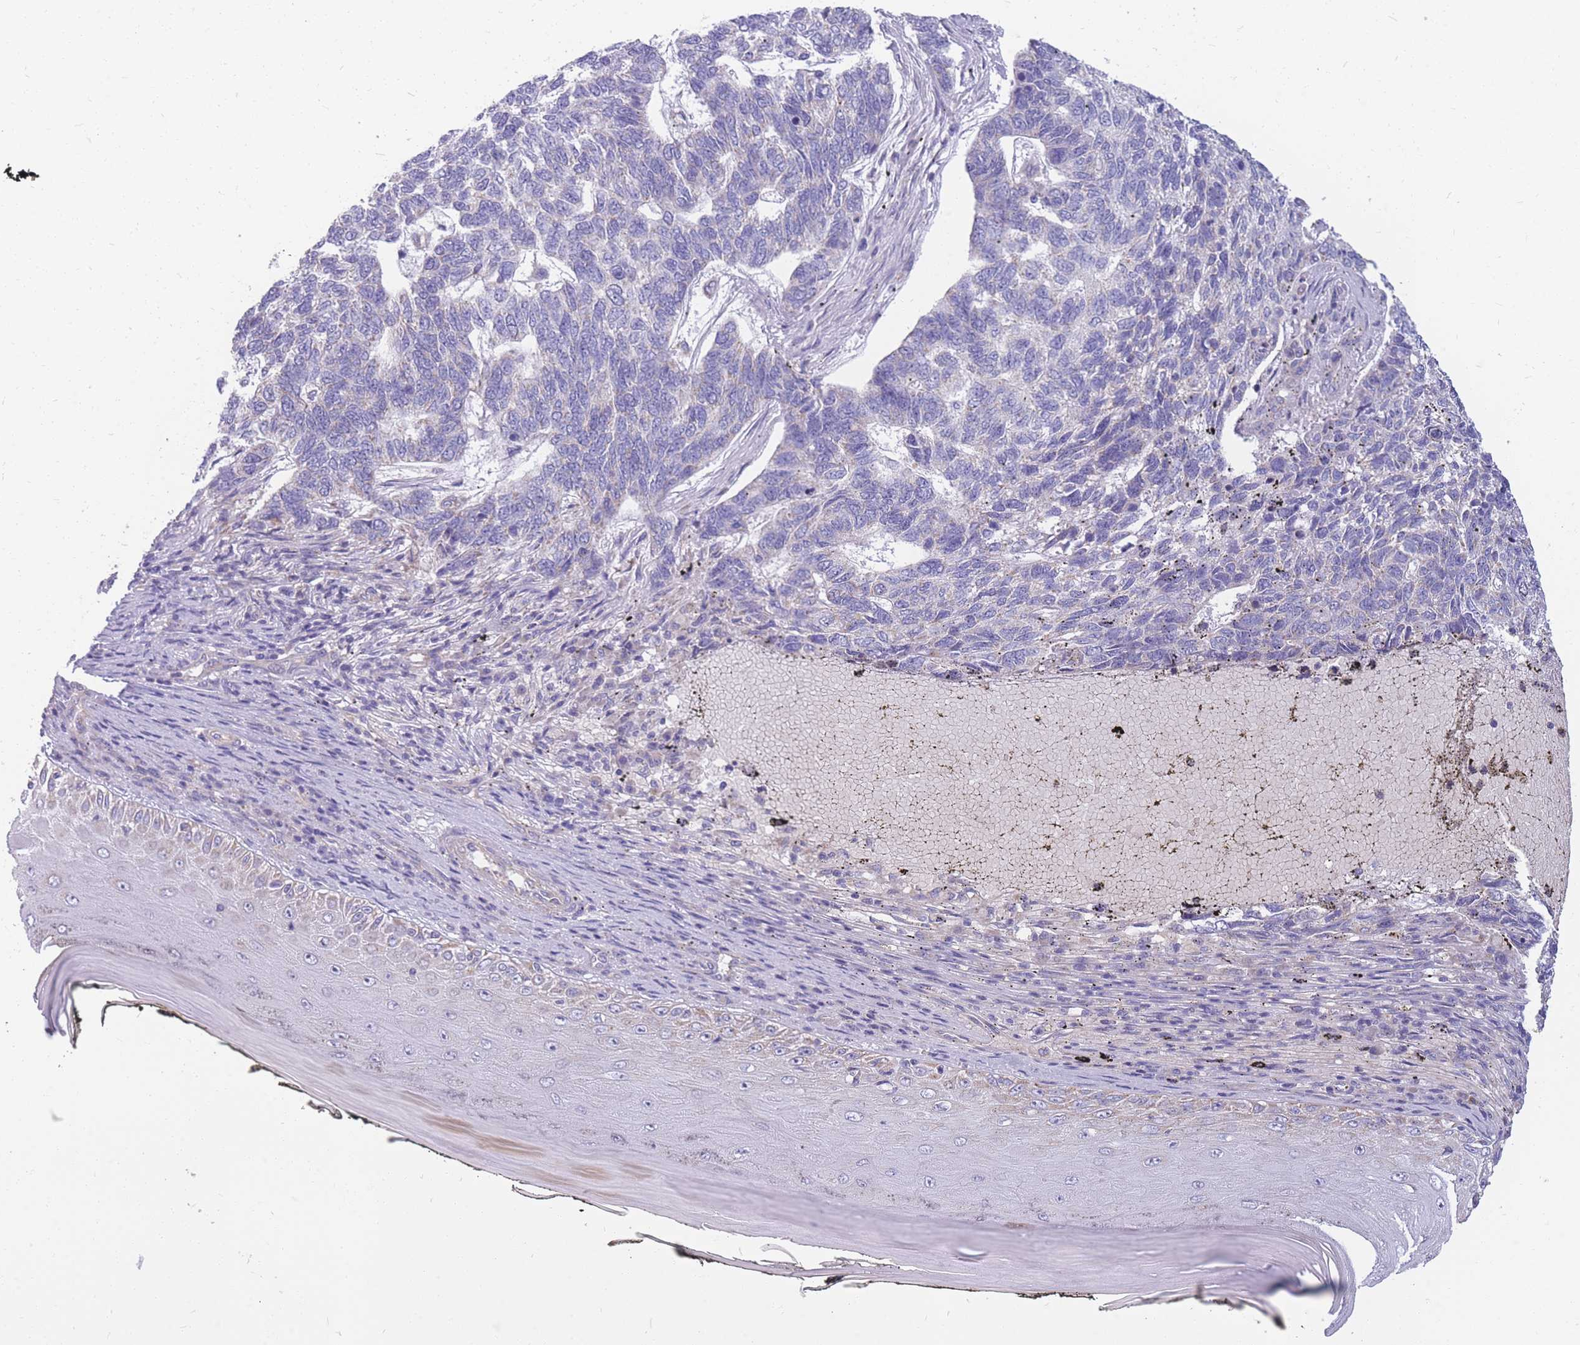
{"staining": {"intensity": "negative", "quantity": "none", "location": "none"}, "tissue": "skin cancer", "cell_type": "Tumor cells", "image_type": "cancer", "snomed": [{"axis": "morphology", "description": "Basal cell carcinoma"}, {"axis": "topography", "description": "Skin"}], "caption": "High magnification brightfield microscopy of basal cell carcinoma (skin) stained with DAB (3,3'-diaminobenzidine) (brown) and counterstained with hematoxylin (blue): tumor cells show no significant positivity.", "gene": "MRPS9", "patient": {"sex": "female", "age": 65}}